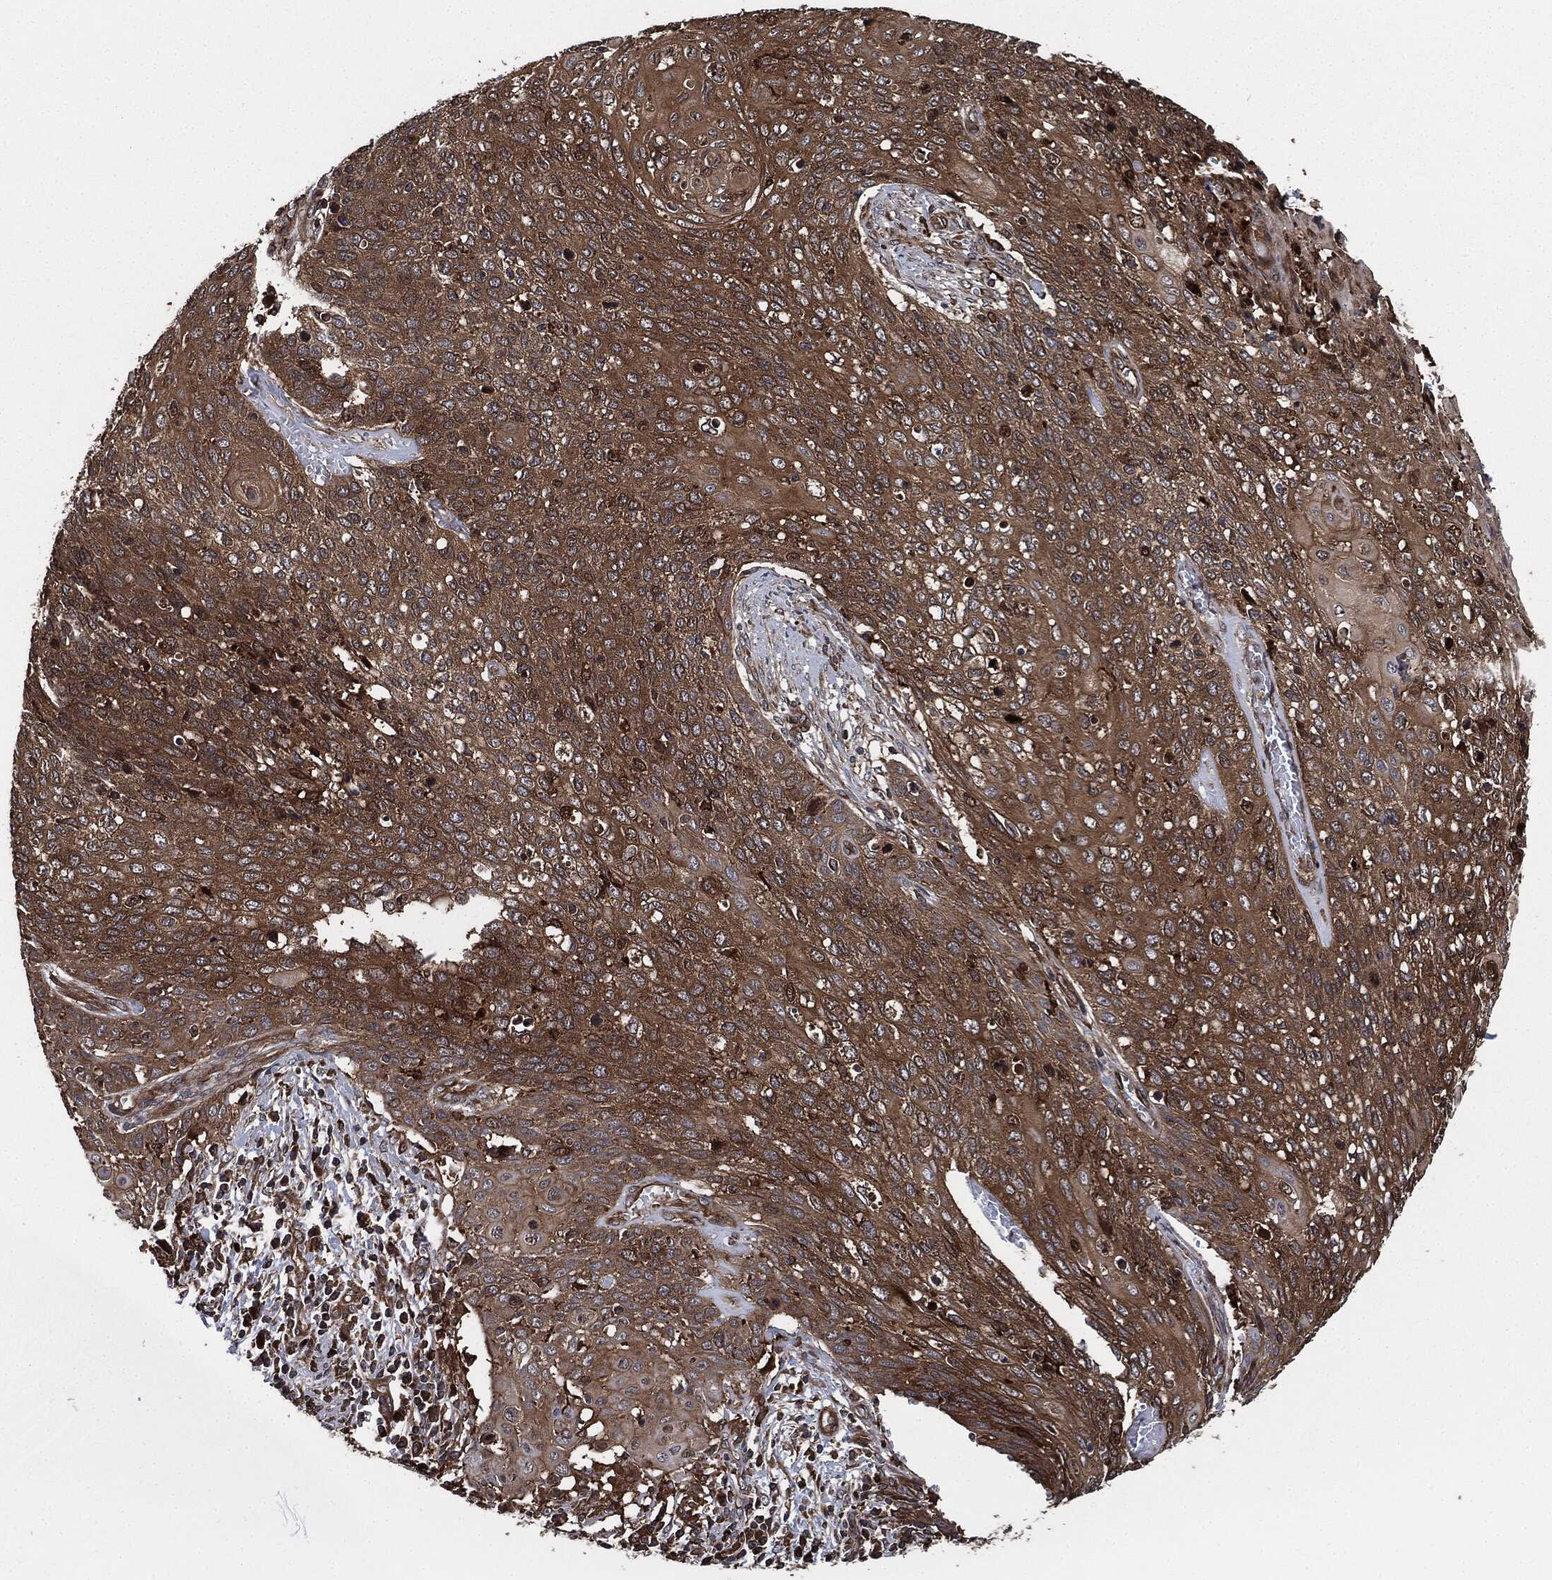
{"staining": {"intensity": "strong", "quantity": ">75%", "location": "cytoplasmic/membranous"}, "tissue": "cervical cancer", "cell_type": "Tumor cells", "image_type": "cancer", "snomed": [{"axis": "morphology", "description": "Squamous cell carcinoma, NOS"}, {"axis": "topography", "description": "Cervix"}], "caption": "Immunohistochemistry (IHC) of human cervical cancer (squamous cell carcinoma) demonstrates high levels of strong cytoplasmic/membranous expression in approximately >75% of tumor cells.", "gene": "RAP1GDS1", "patient": {"sex": "female", "age": 39}}